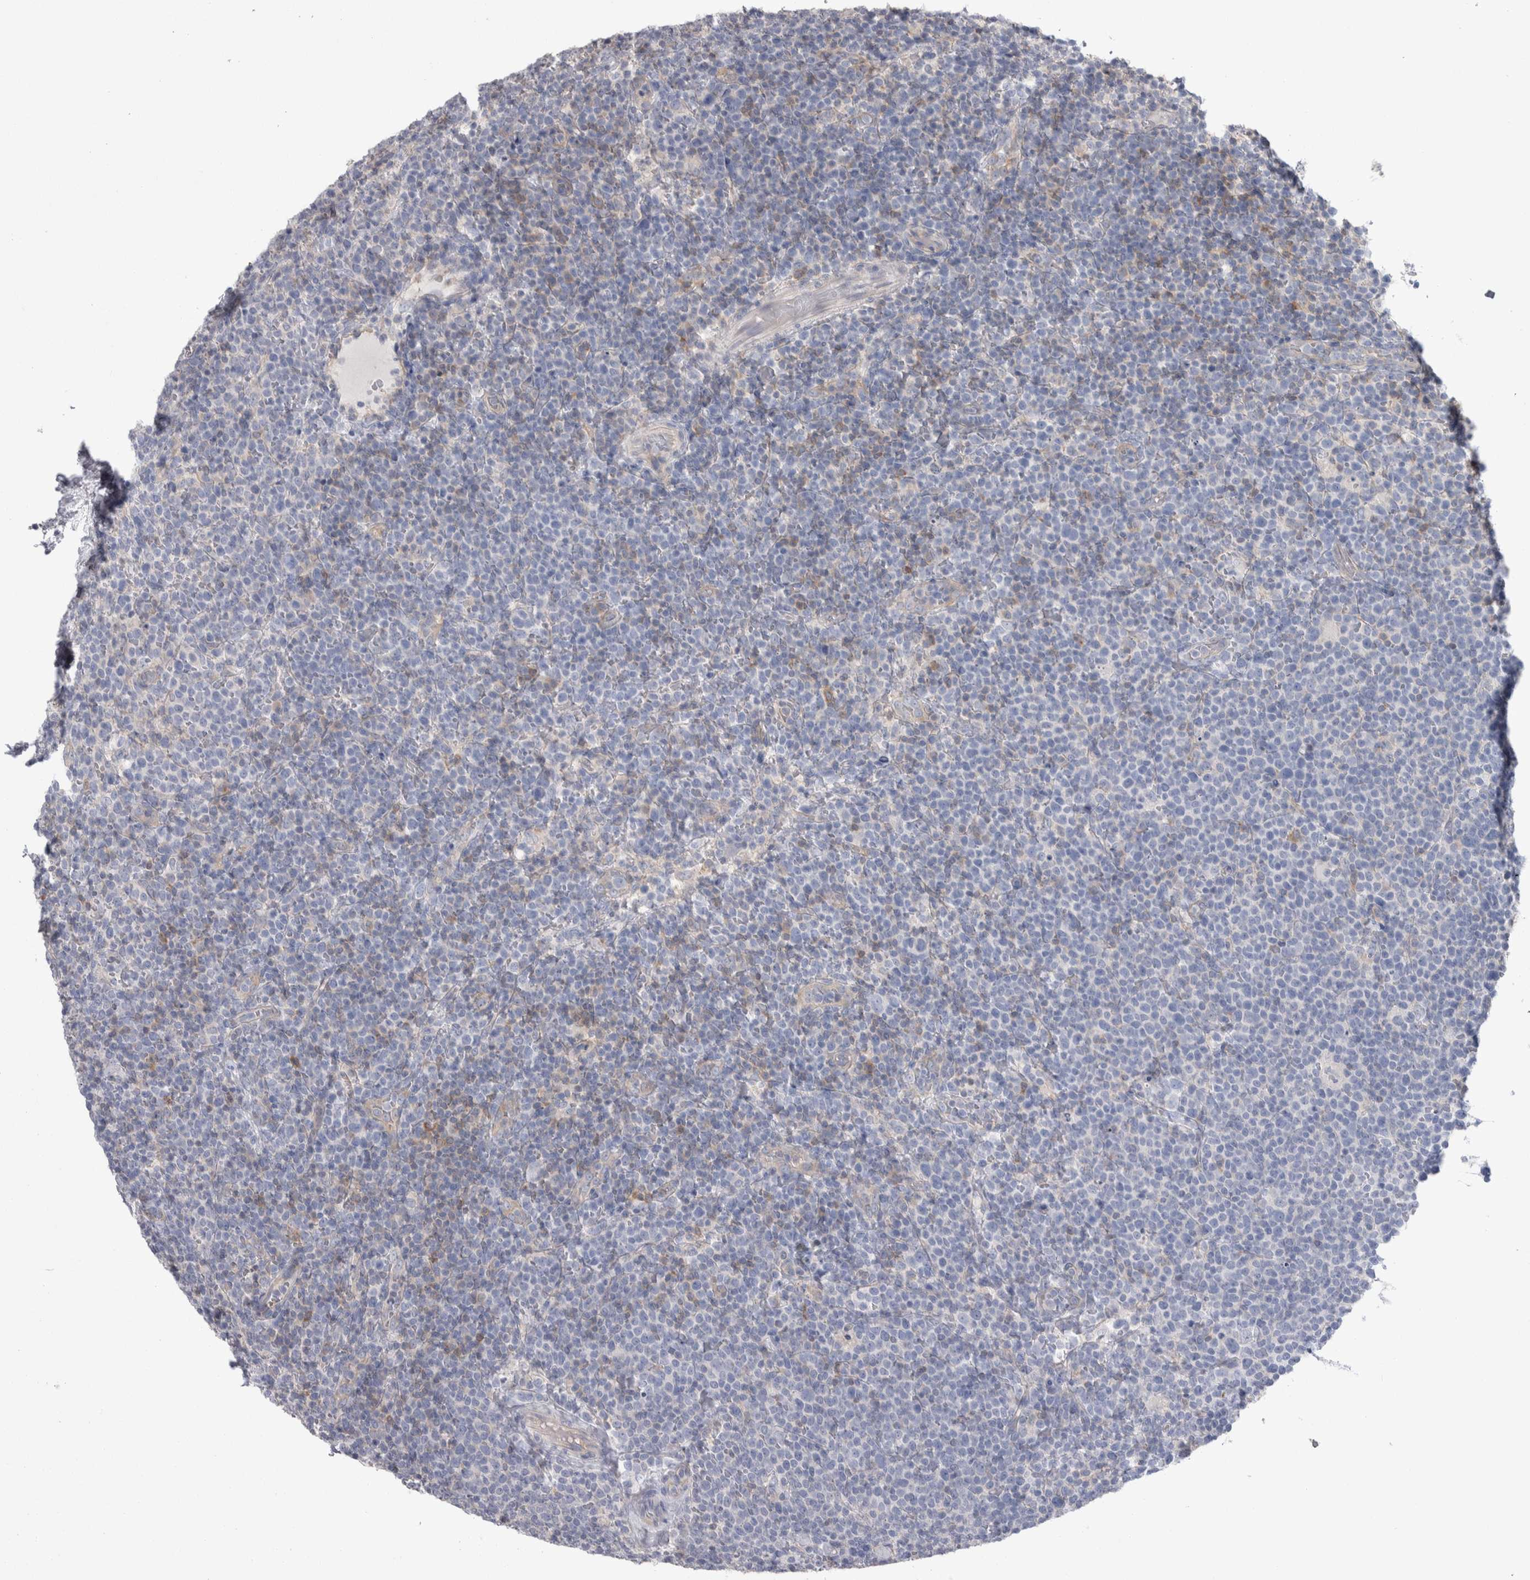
{"staining": {"intensity": "negative", "quantity": "none", "location": "none"}, "tissue": "lymphoma", "cell_type": "Tumor cells", "image_type": "cancer", "snomed": [{"axis": "morphology", "description": "Malignant lymphoma, non-Hodgkin's type, High grade"}, {"axis": "topography", "description": "Lymph node"}], "caption": "An IHC histopathology image of malignant lymphoma, non-Hodgkin's type (high-grade) is shown. There is no staining in tumor cells of malignant lymphoma, non-Hodgkin's type (high-grade). The staining was performed using DAB (3,3'-diaminobenzidine) to visualize the protein expression in brown, while the nuclei were stained in blue with hematoxylin (Magnification: 20x).", "gene": "GPHN", "patient": {"sex": "male", "age": 61}}